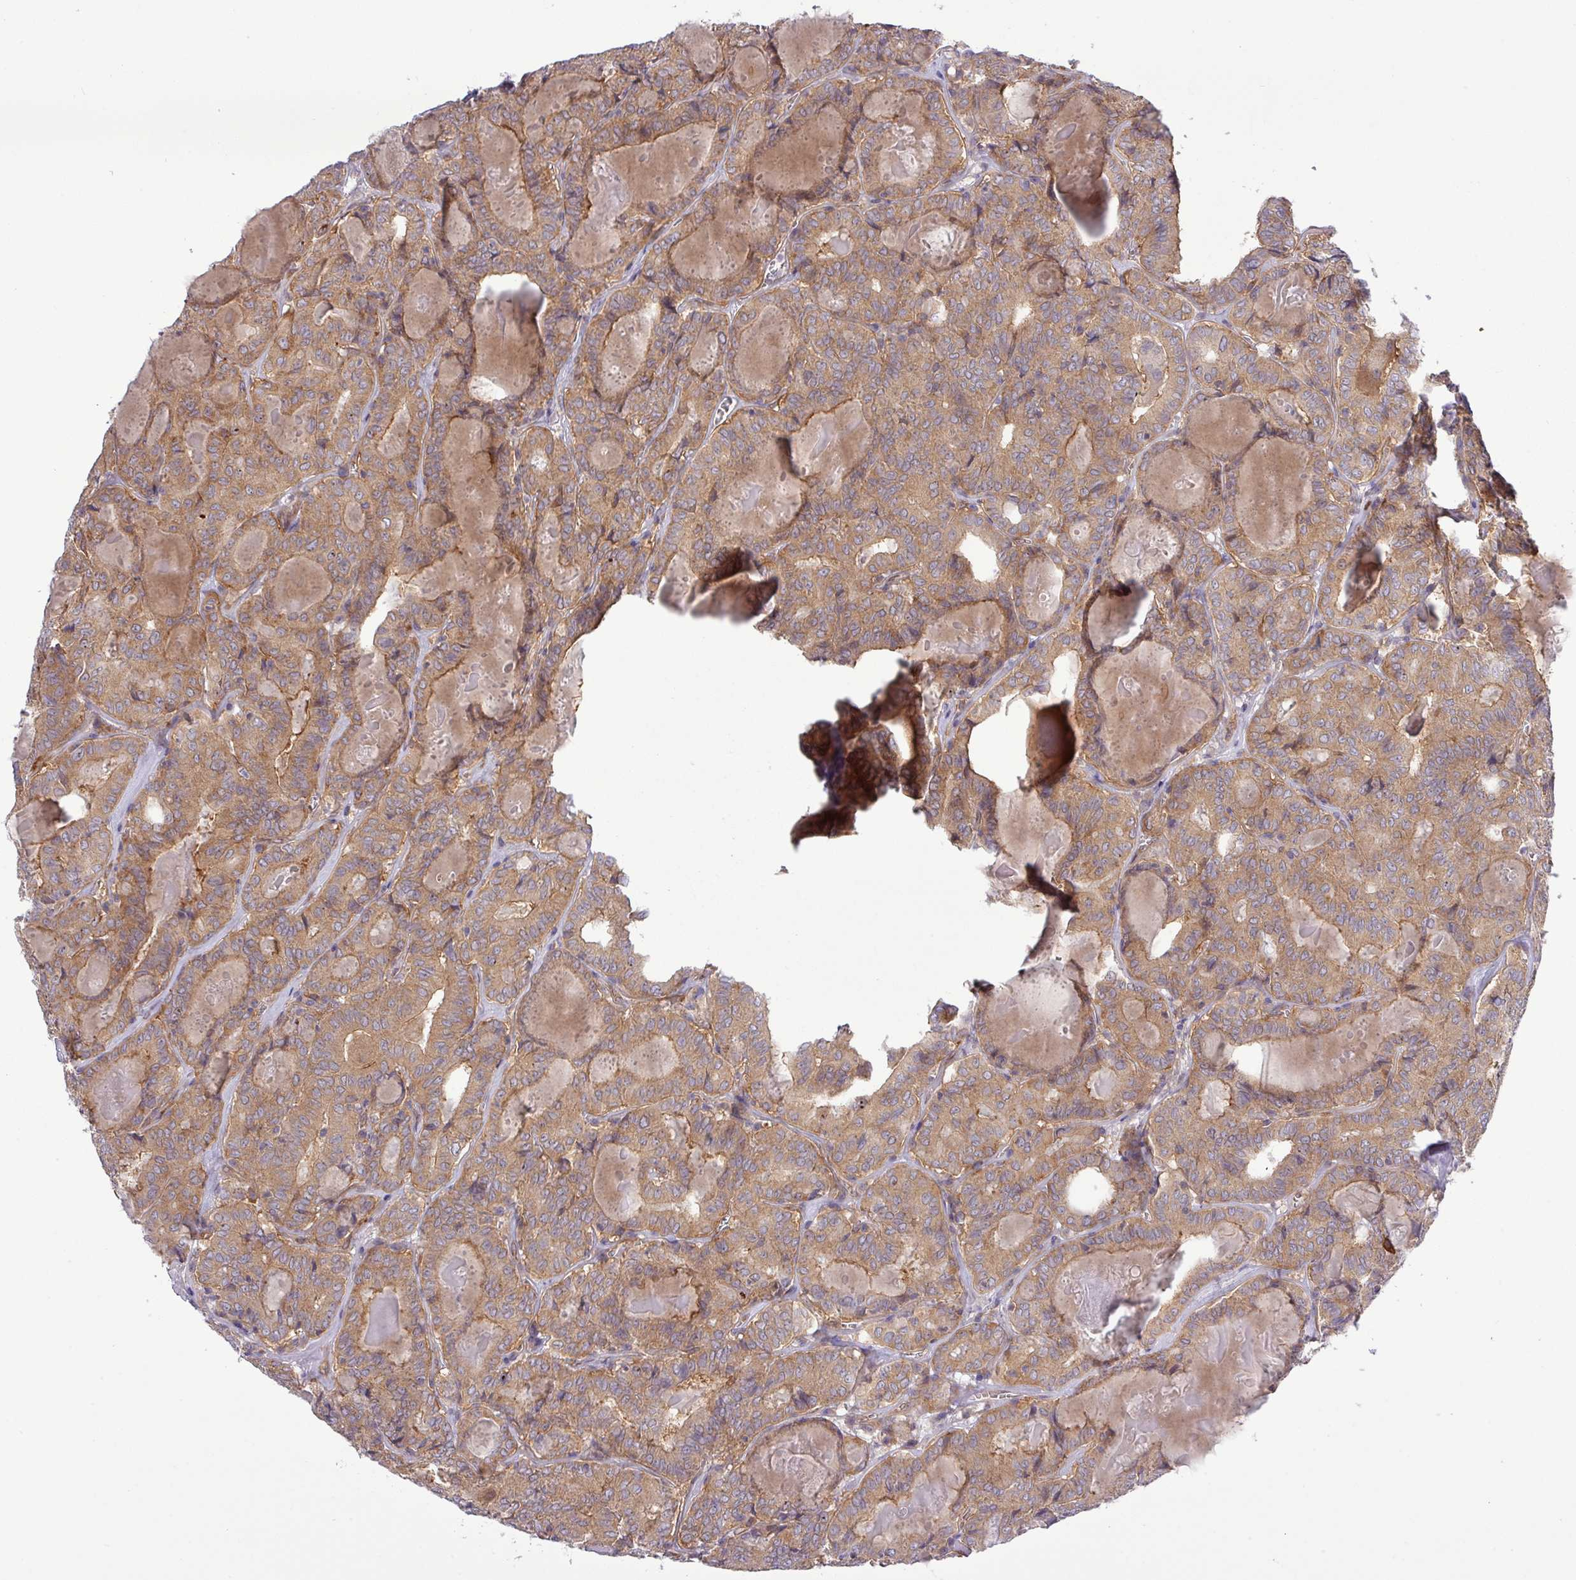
{"staining": {"intensity": "moderate", "quantity": ">75%", "location": "cytoplasmic/membranous"}, "tissue": "thyroid cancer", "cell_type": "Tumor cells", "image_type": "cancer", "snomed": [{"axis": "morphology", "description": "Papillary adenocarcinoma, NOS"}, {"axis": "topography", "description": "Thyroid gland"}], "caption": "There is medium levels of moderate cytoplasmic/membranous staining in tumor cells of papillary adenocarcinoma (thyroid), as demonstrated by immunohistochemical staining (brown color).", "gene": "FAM222B", "patient": {"sex": "female", "age": 72}}